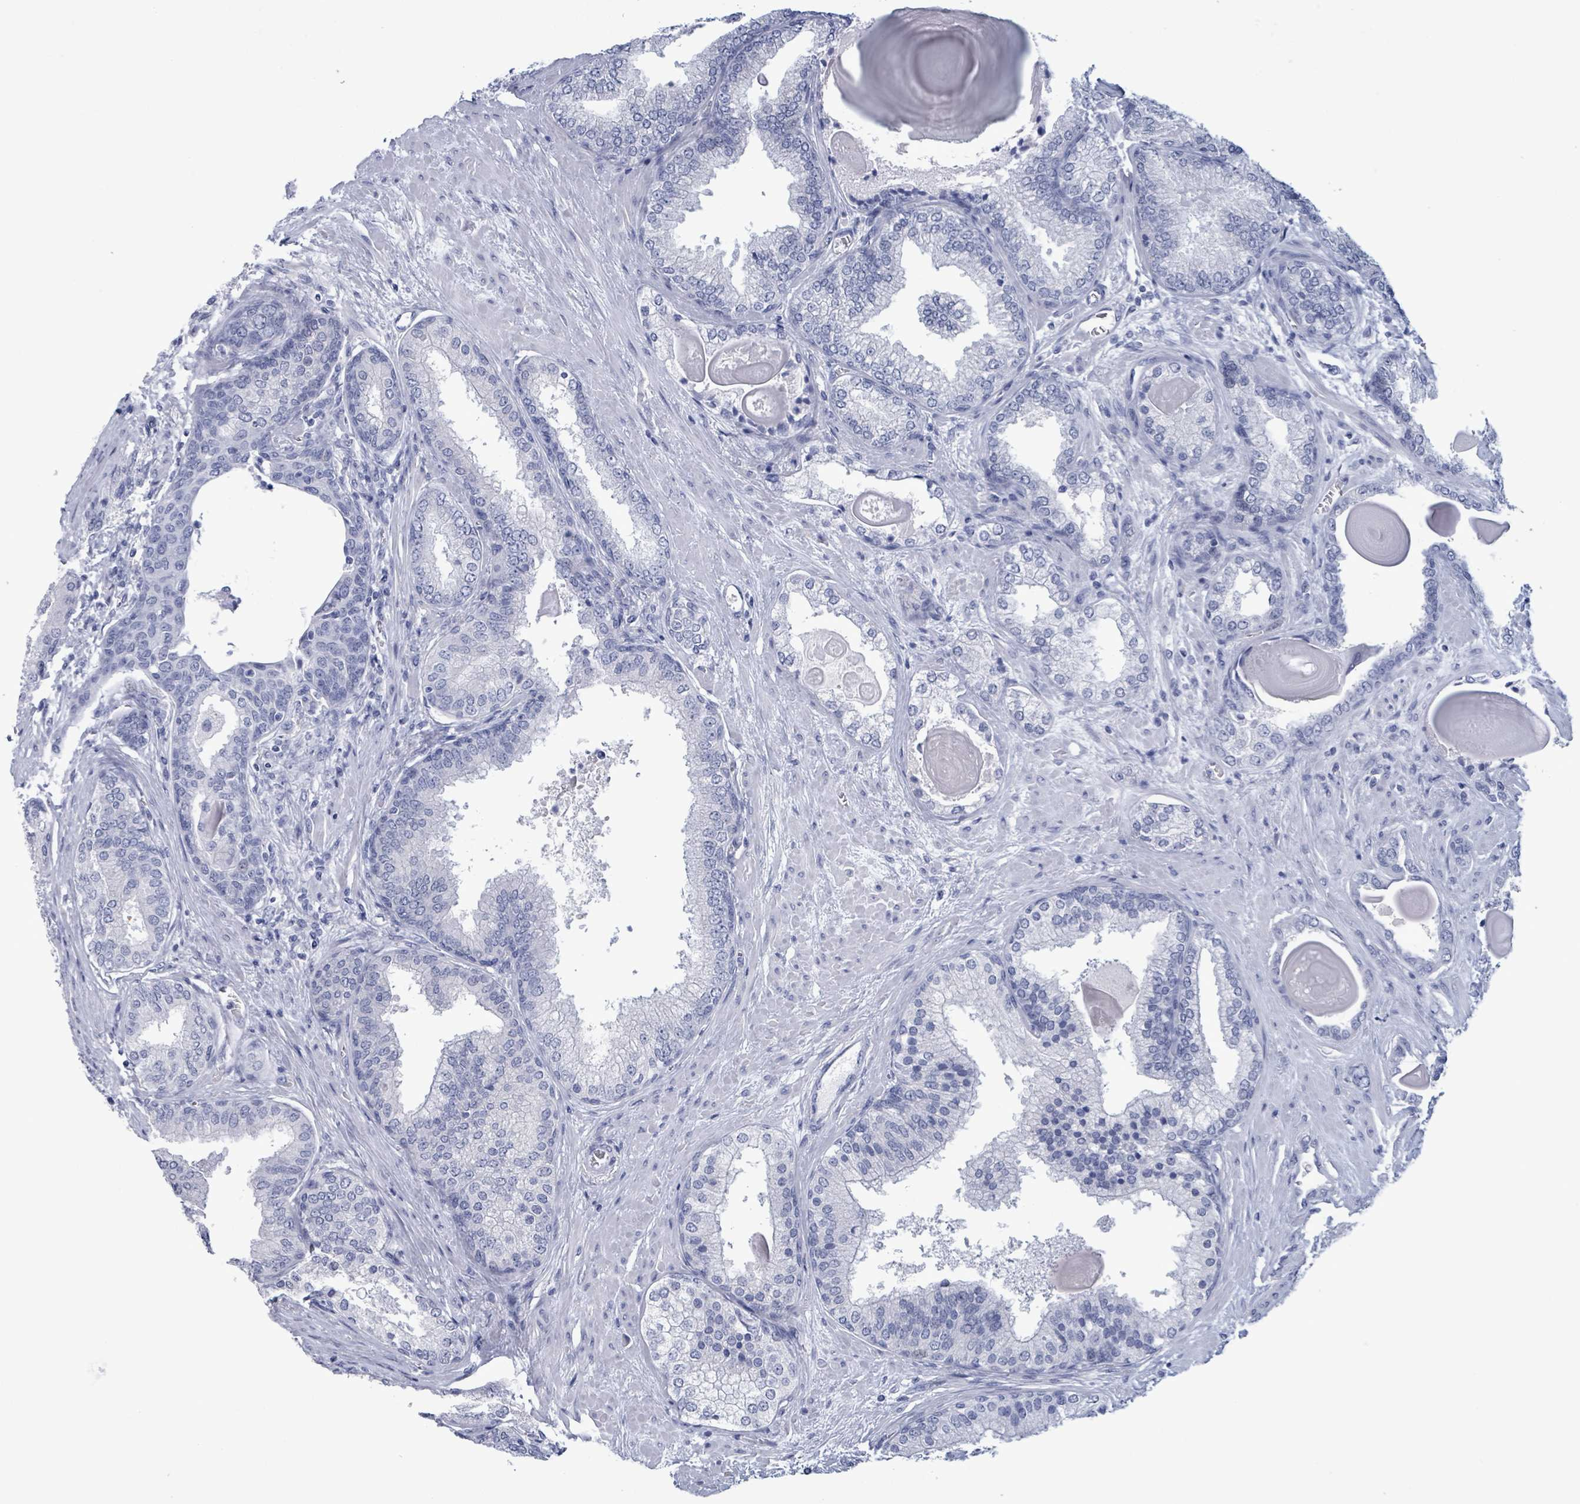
{"staining": {"intensity": "negative", "quantity": "none", "location": "none"}, "tissue": "prostate cancer", "cell_type": "Tumor cells", "image_type": "cancer", "snomed": [{"axis": "morphology", "description": "Adenocarcinoma, High grade"}, {"axis": "topography", "description": "Prostate"}], "caption": "There is no significant expression in tumor cells of prostate cancer.", "gene": "NKX2-1", "patient": {"sex": "male", "age": 63}}